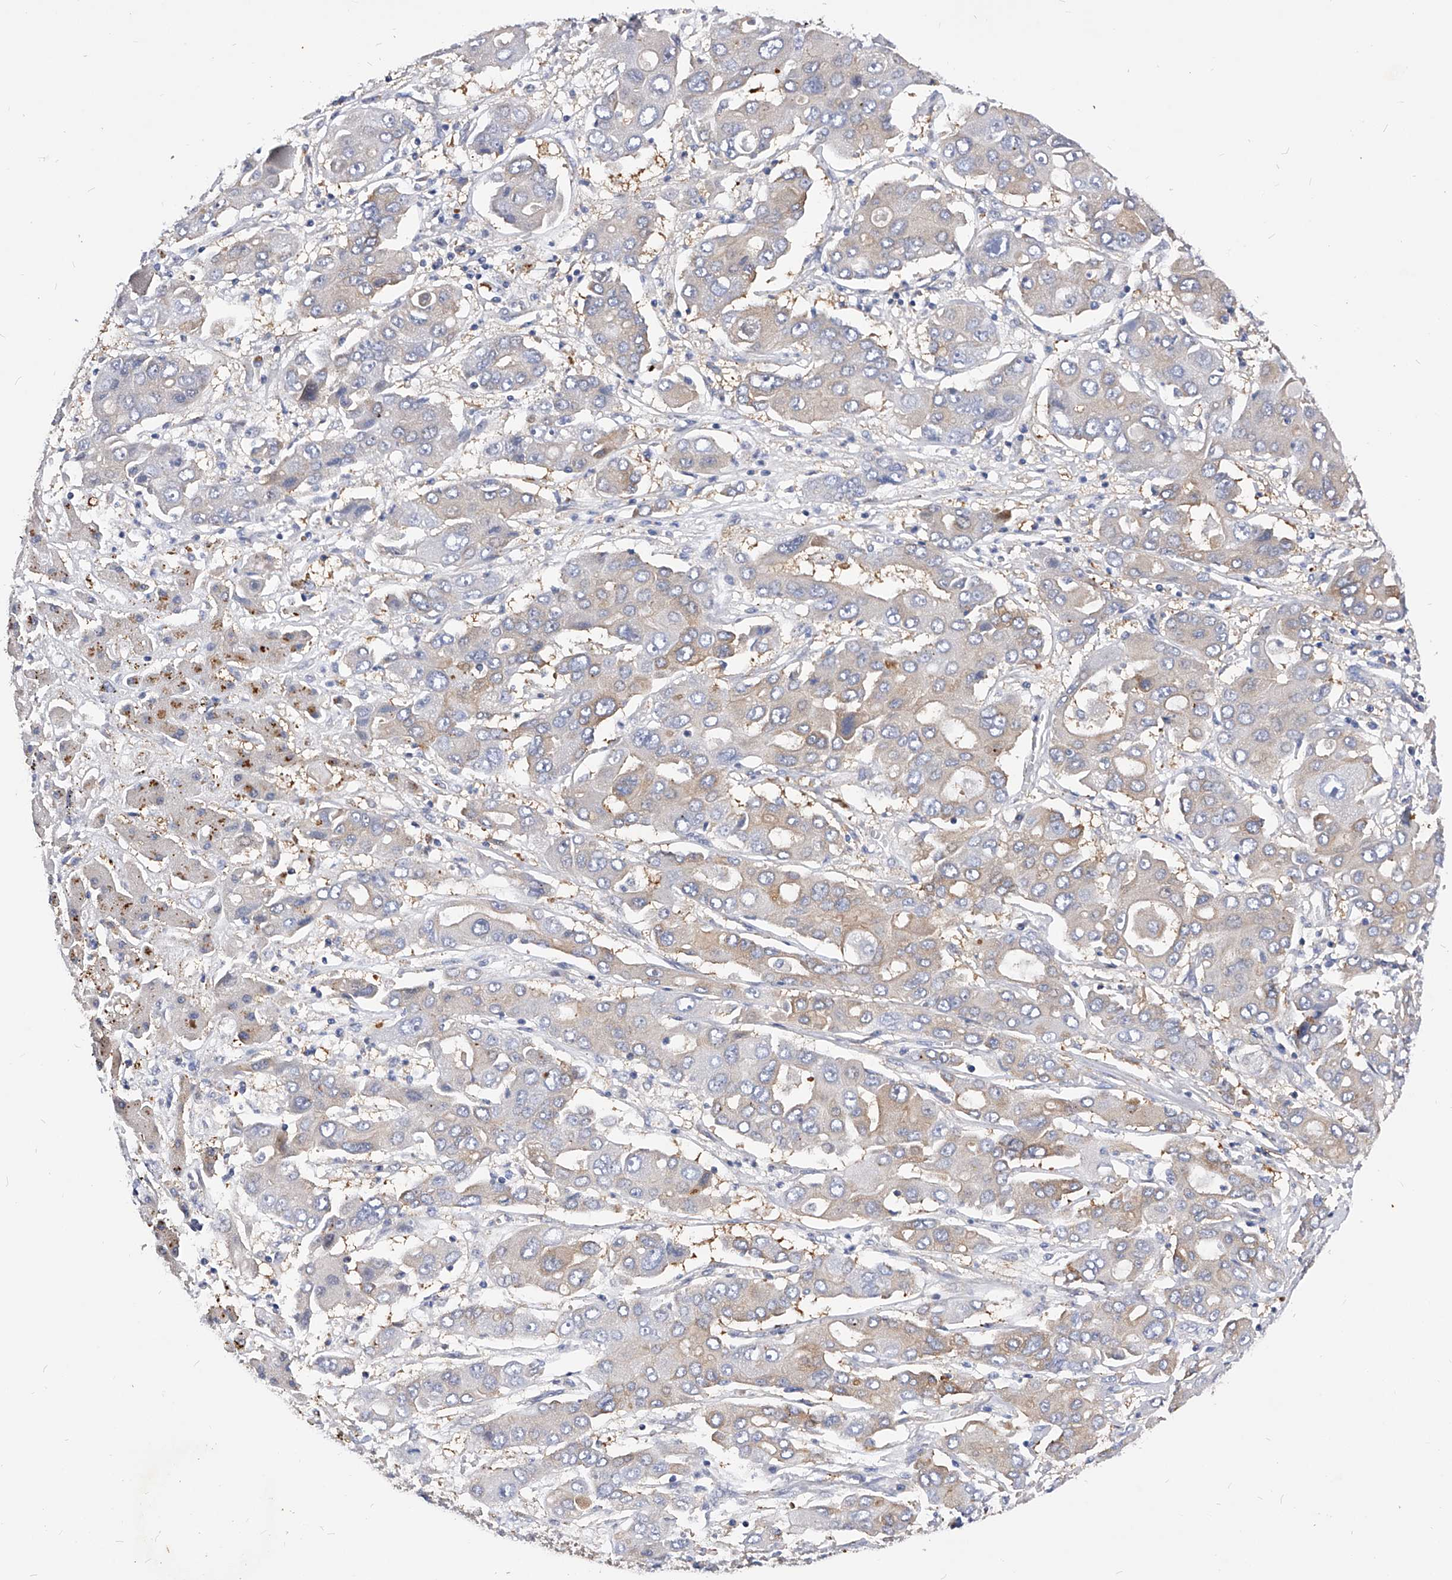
{"staining": {"intensity": "weak", "quantity": "<25%", "location": "cytoplasmic/membranous"}, "tissue": "liver cancer", "cell_type": "Tumor cells", "image_type": "cancer", "snomed": [{"axis": "morphology", "description": "Cholangiocarcinoma"}, {"axis": "topography", "description": "Liver"}], "caption": "IHC photomicrograph of neoplastic tissue: human liver cancer (cholangiocarcinoma) stained with DAB shows no significant protein staining in tumor cells. The staining was performed using DAB to visualize the protein expression in brown, while the nuclei were stained in blue with hematoxylin (Magnification: 20x).", "gene": "PPP5C", "patient": {"sex": "male", "age": 67}}